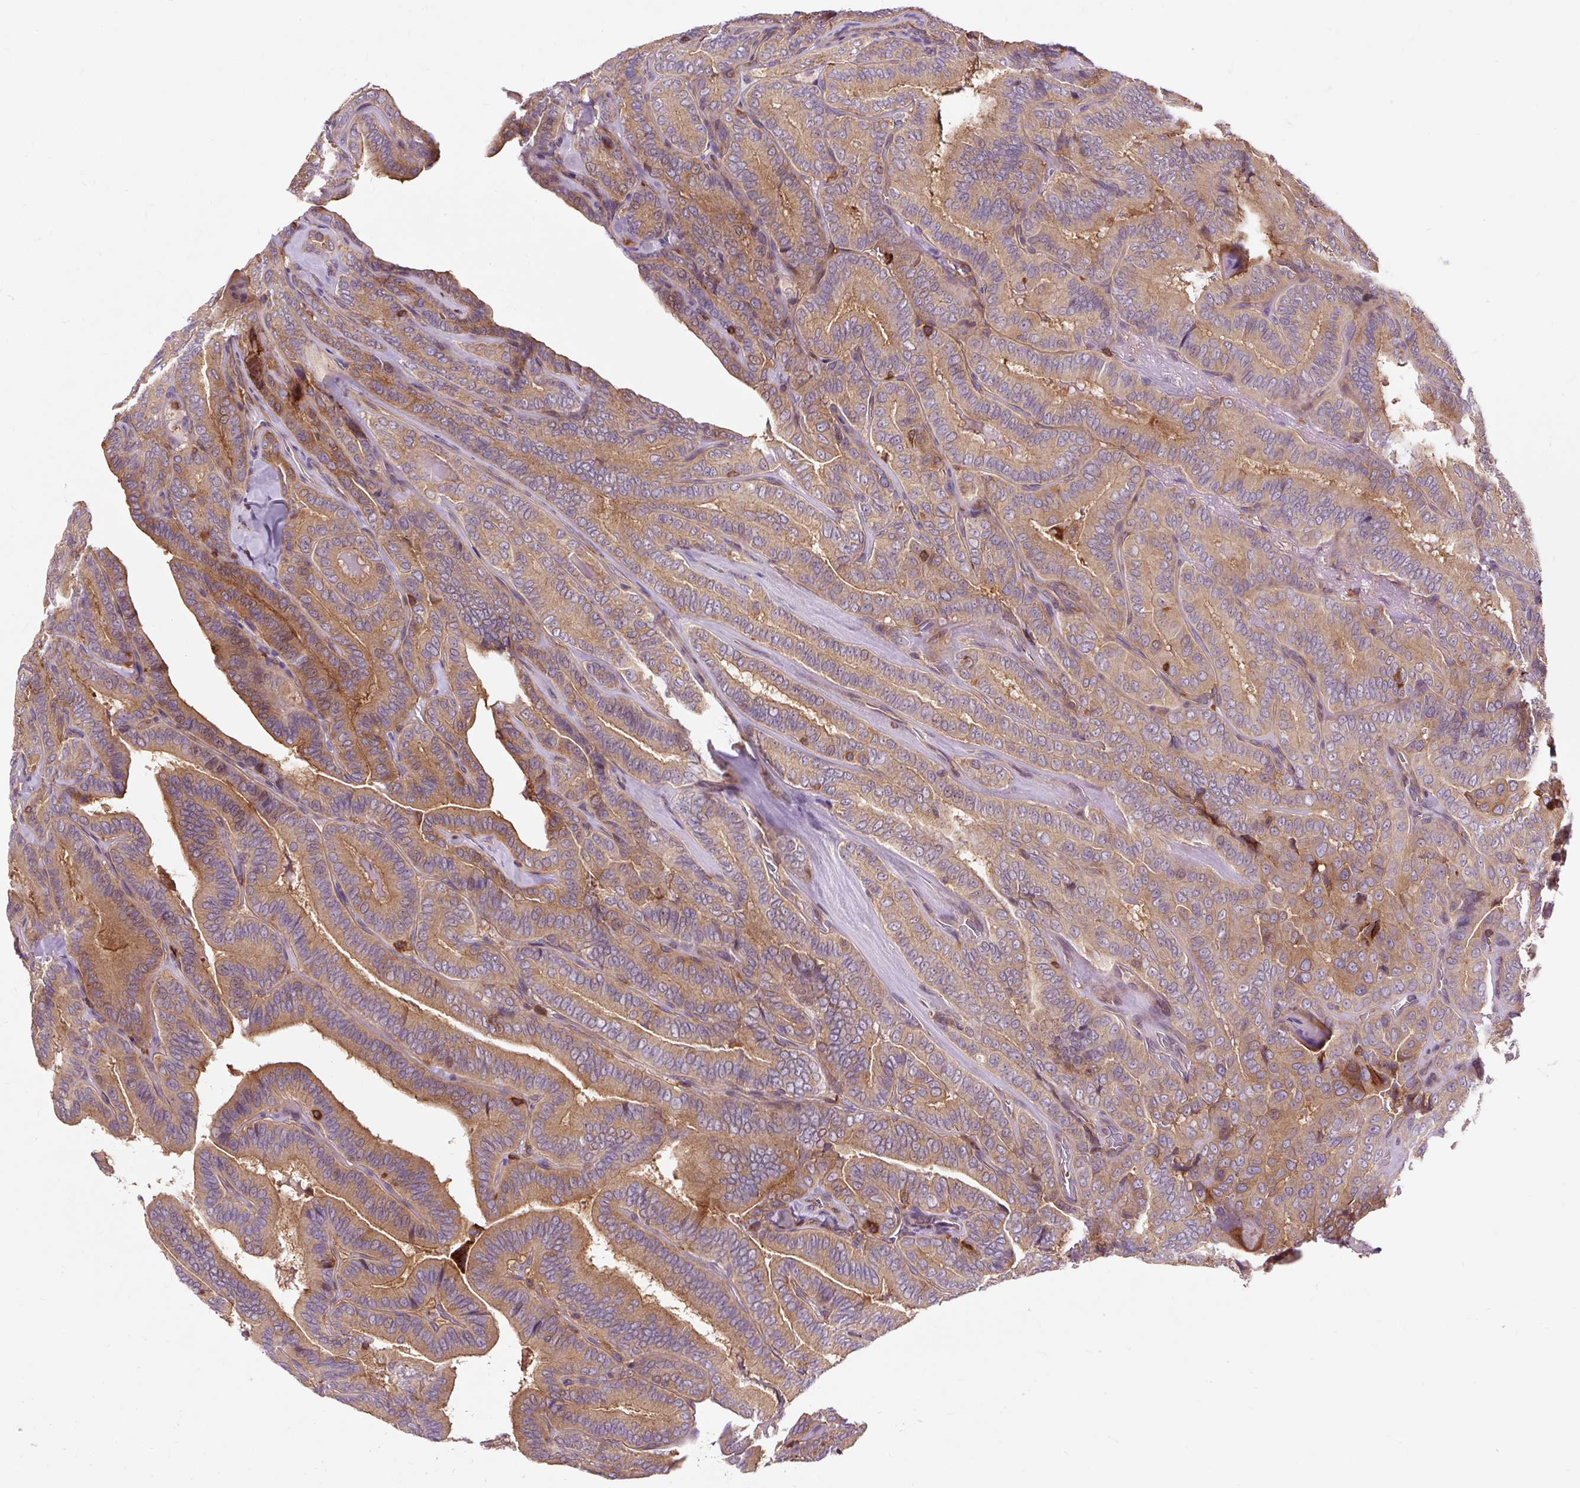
{"staining": {"intensity": "moderate", "quantity": ">75%", "location": "cytoplasmic/membranous"}, "tissue": "thyroid cancer", "cell_type": "Tumor cells", "image_type": "cancer", "snomed": [{"axis": "morphology", "description": "Papillary adenocarcinoma, NOS"}, {"axis": "topography", "description": "Thyroid gland"}], "caption": "Thyroid cancer stained for a protein (brown) displays moderate cytoplasmic/membranous positive positivity in about >75% of tumor cells.", "gene": "CISD3", "patient": {"sex": "male", "age": 61}}